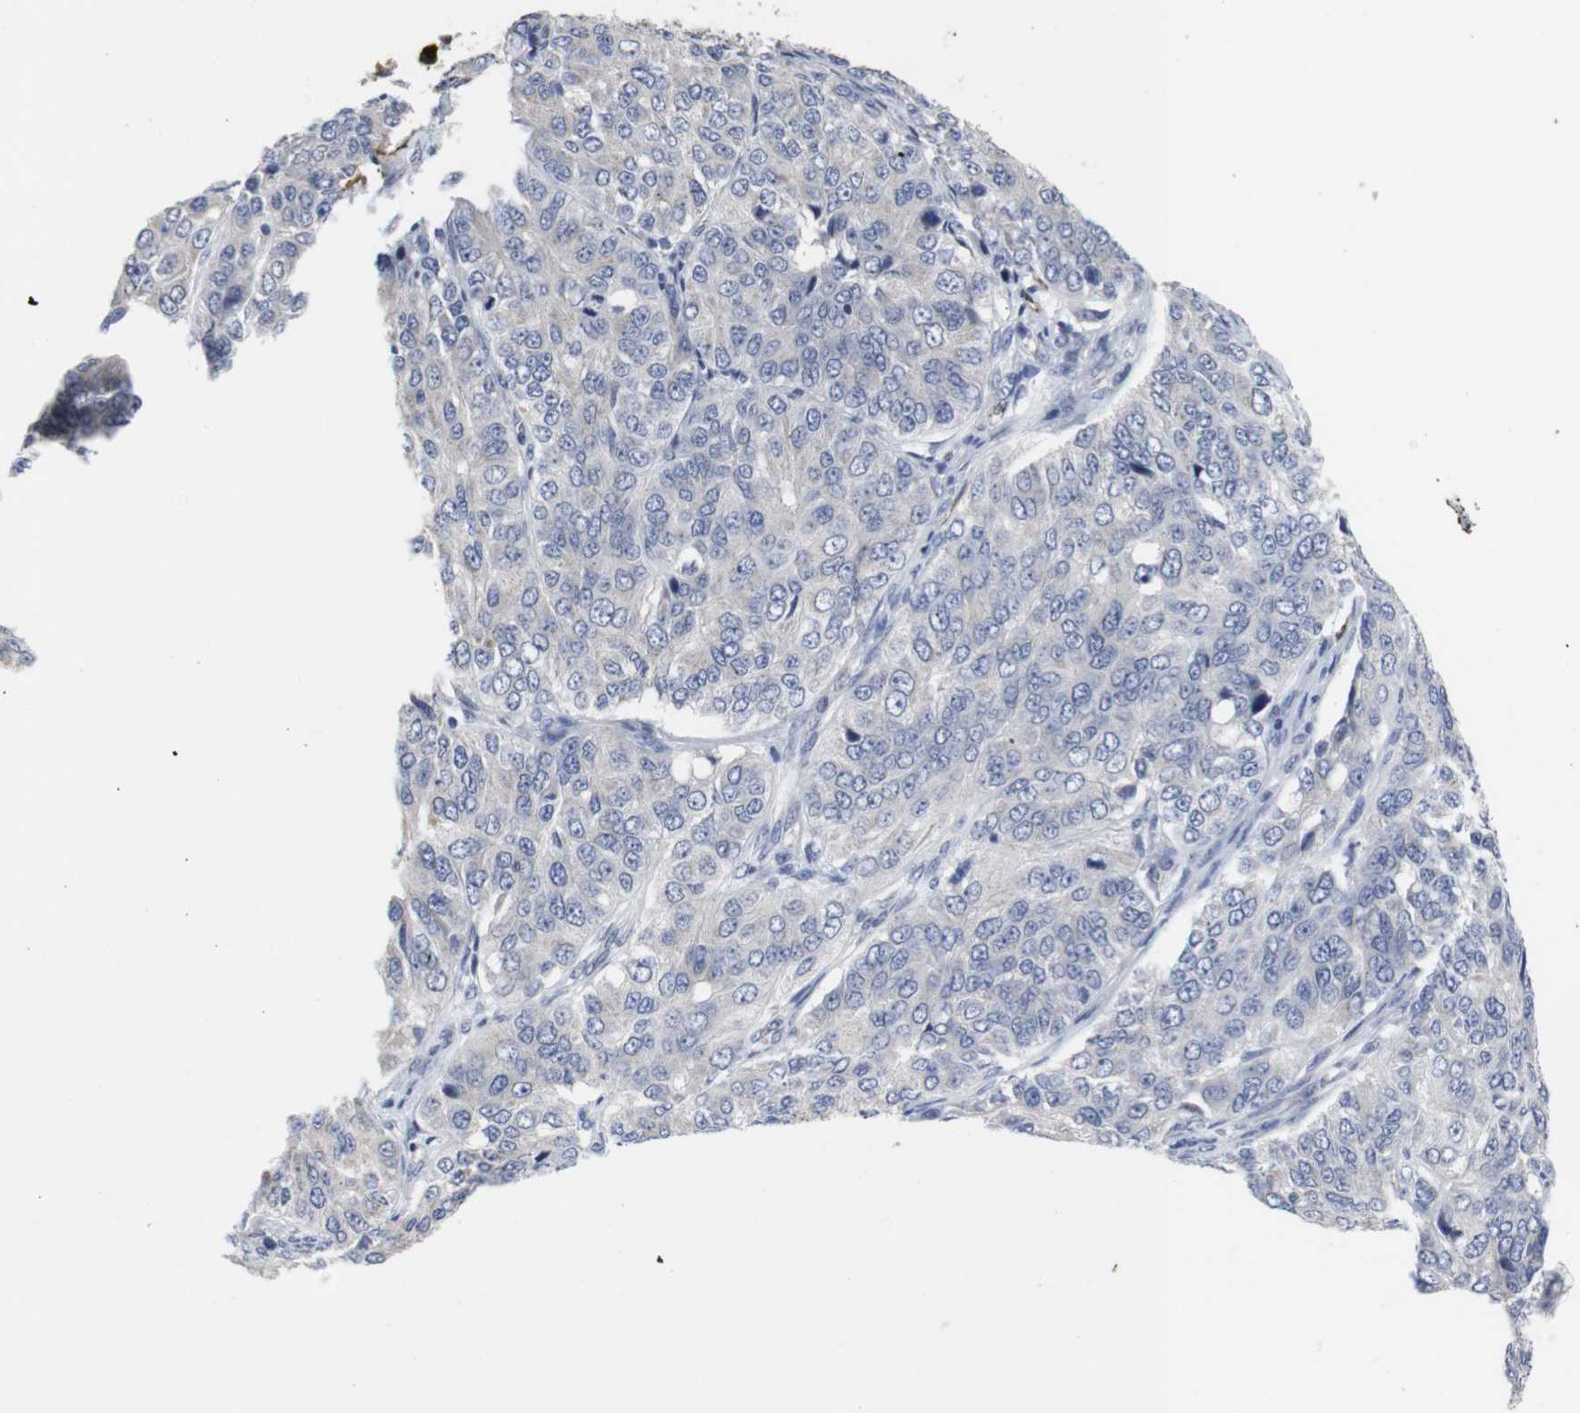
{"staining": {"intensity": "negative", "quantity": "none", "location": "none"}, "tissue": "ovarian cancer", "cell_type": "Tumor cells", "image_type": "cancer", "snomed": [{"axis": "morphology", "description": "Carcinoma, endometroid"}, {"axis": "topography", "description": "Ovary"}], "caption": "This is a image of immunohistochemistry (IHC) staining of ovarian endometroid carcinoma, which shows no positivity in tumor cells.", "gene": "SNCG", "patient": {"sex": "female", "age": 51}}